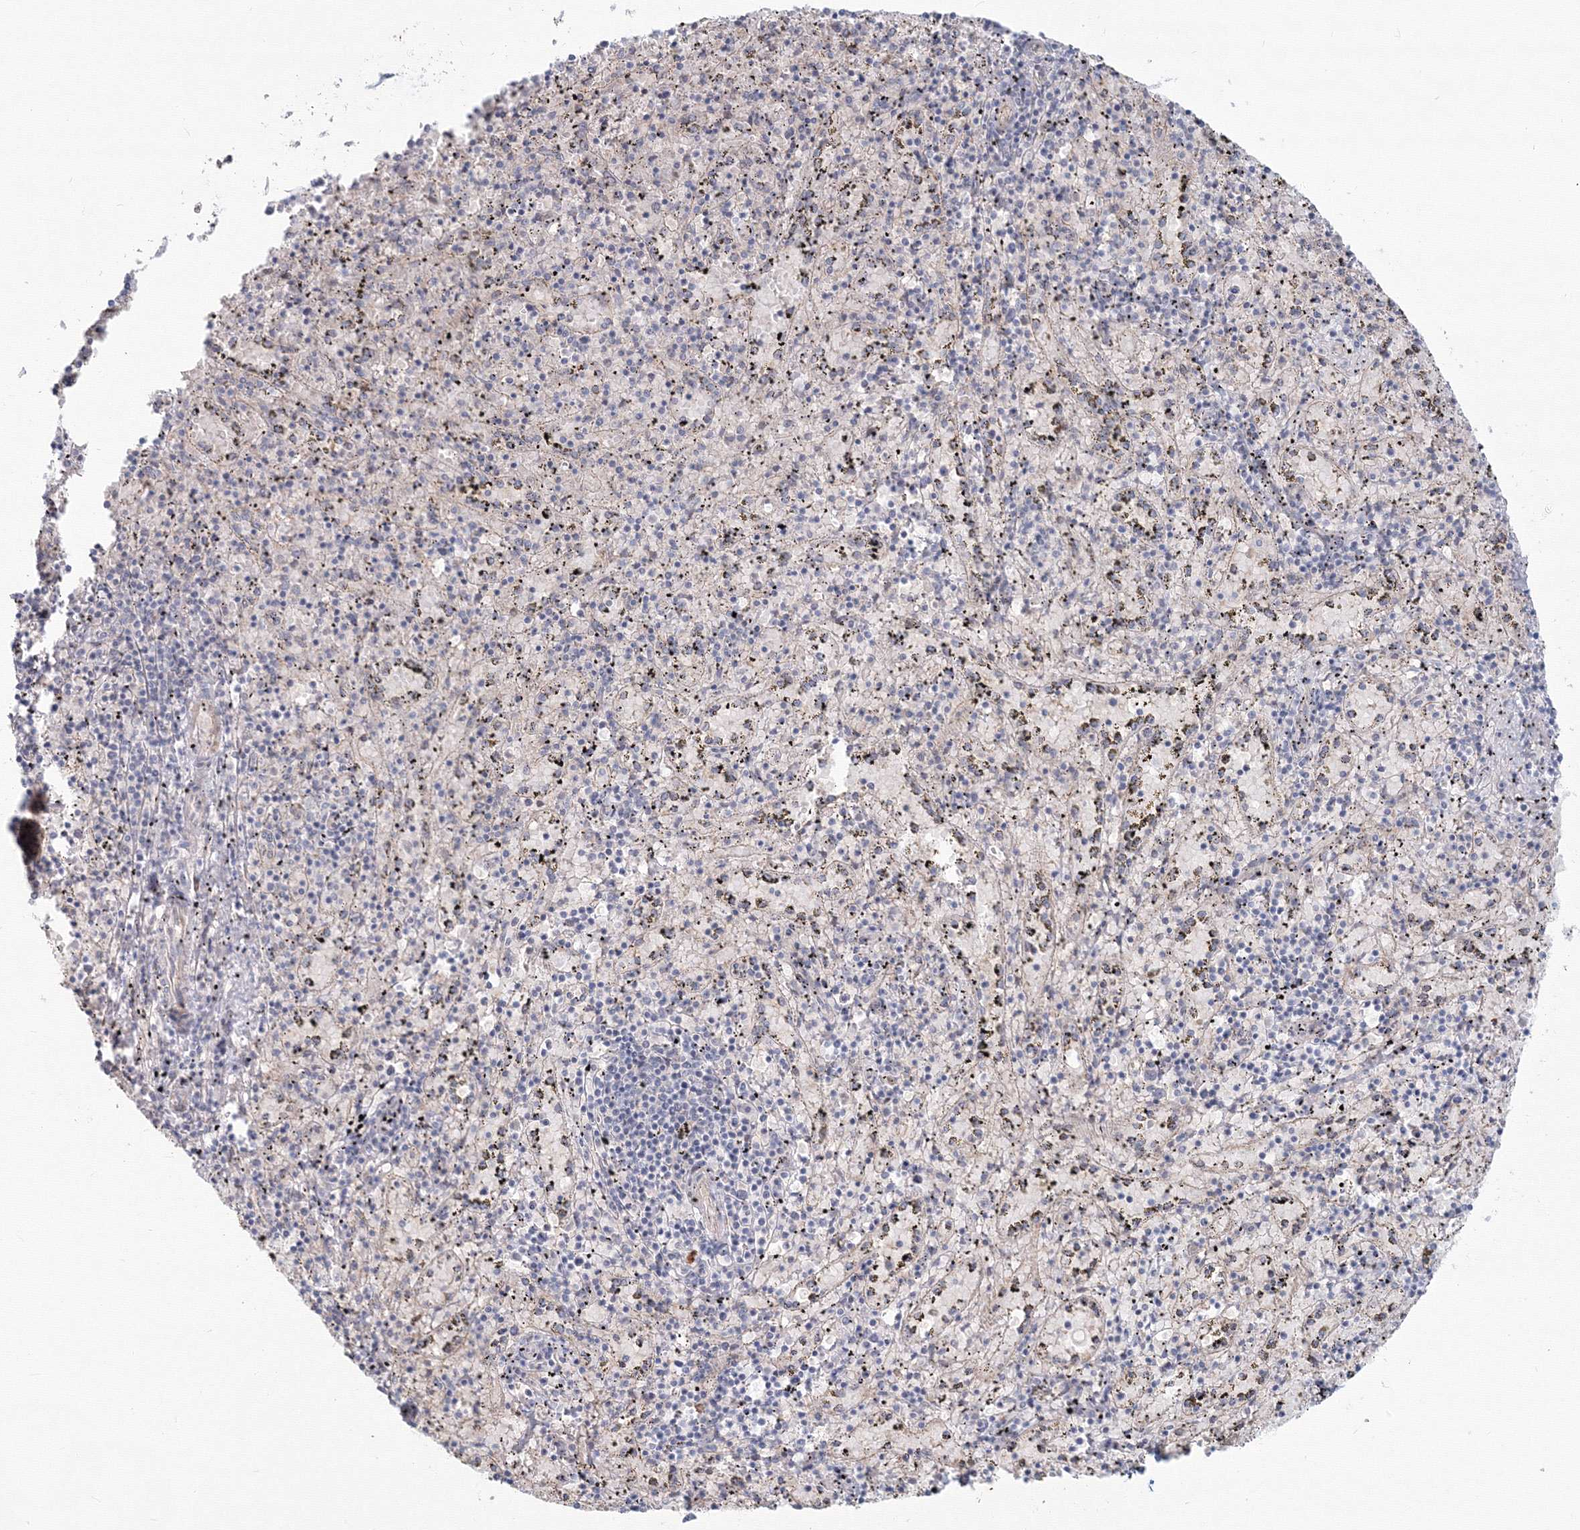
{"staining": {"intensity": "weak", "quantity": "<25%", "location": "cytoplasmic/membranous"}, "tissue": "spleen", "cell_type": "Cells in red pulp", "image_type": "normal", "snomed": [{"axis": "morphology", "description": "Normal tissue, NOS"}, {"axis": "topography", "description": "Spleen"}], "caption": "This is a image of IHC staining of unremarkable spleen, which shows no positivity in cells in red pulp. (DAB (3,3'-diaminobenzidine) IHC visualized using brightfield microscopy, high magnification).", "gene": "SH3PXD2A", "patient": {"sex": "male", "age": 11}}